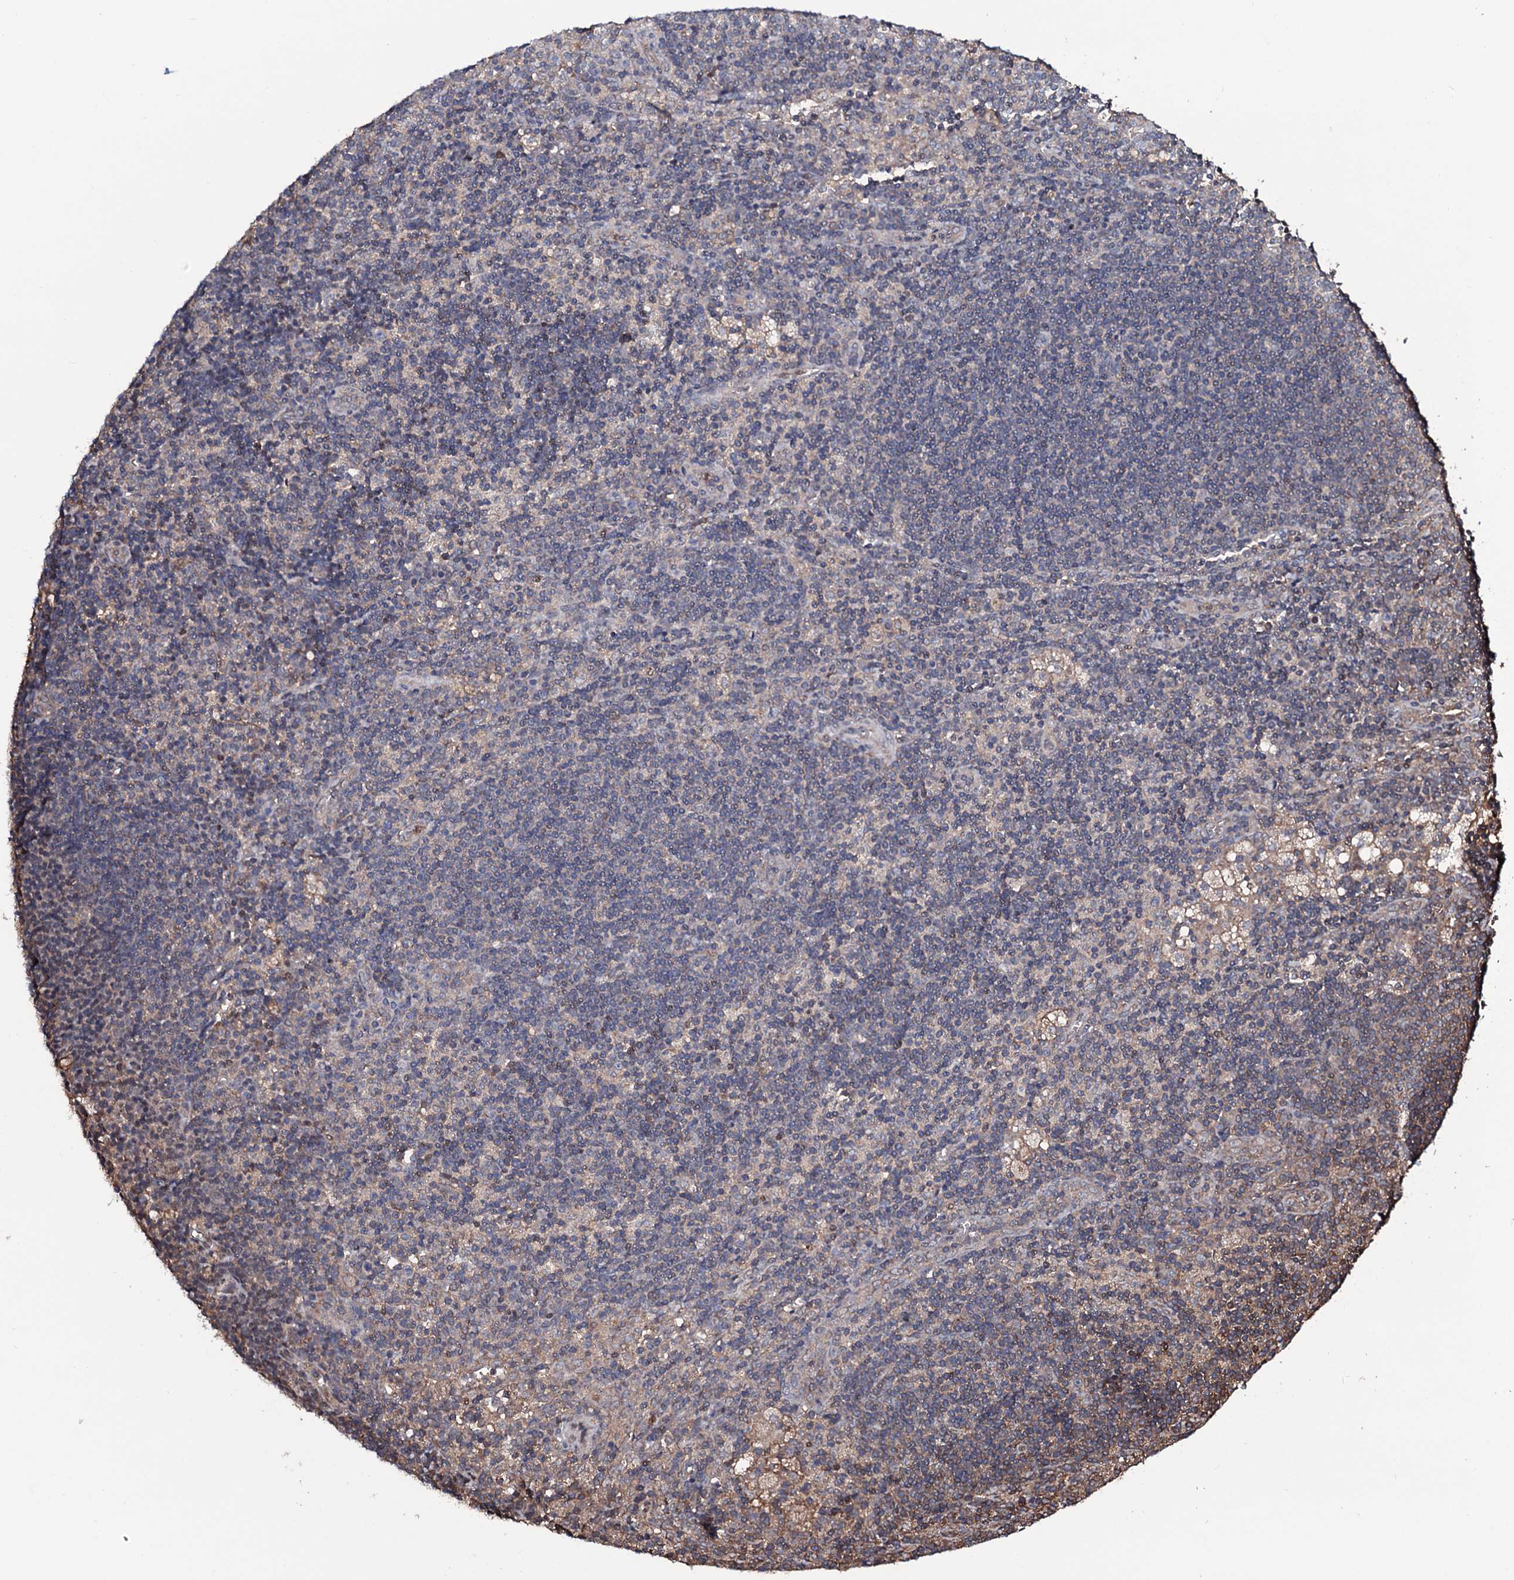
{"staining": {"intensity": "weak", "quantity": "<25%", "location": "cytoplasmic/membranous"}, "tissue": "lymph node", "cell_type": "Germinal center cells", "image_type": "normal", "snomed": [{"axis": "morphology", "description": "Normal tissue, NOS"}, {"axis": "topography", "description": "Lymph node"}], "caption": "DAB immunohistochemical staining of unremarkable human lymph node shows no significant positivity in germinal center cells.", "gene": "COG6", "patient": {"sex": "male", "age": 24}}